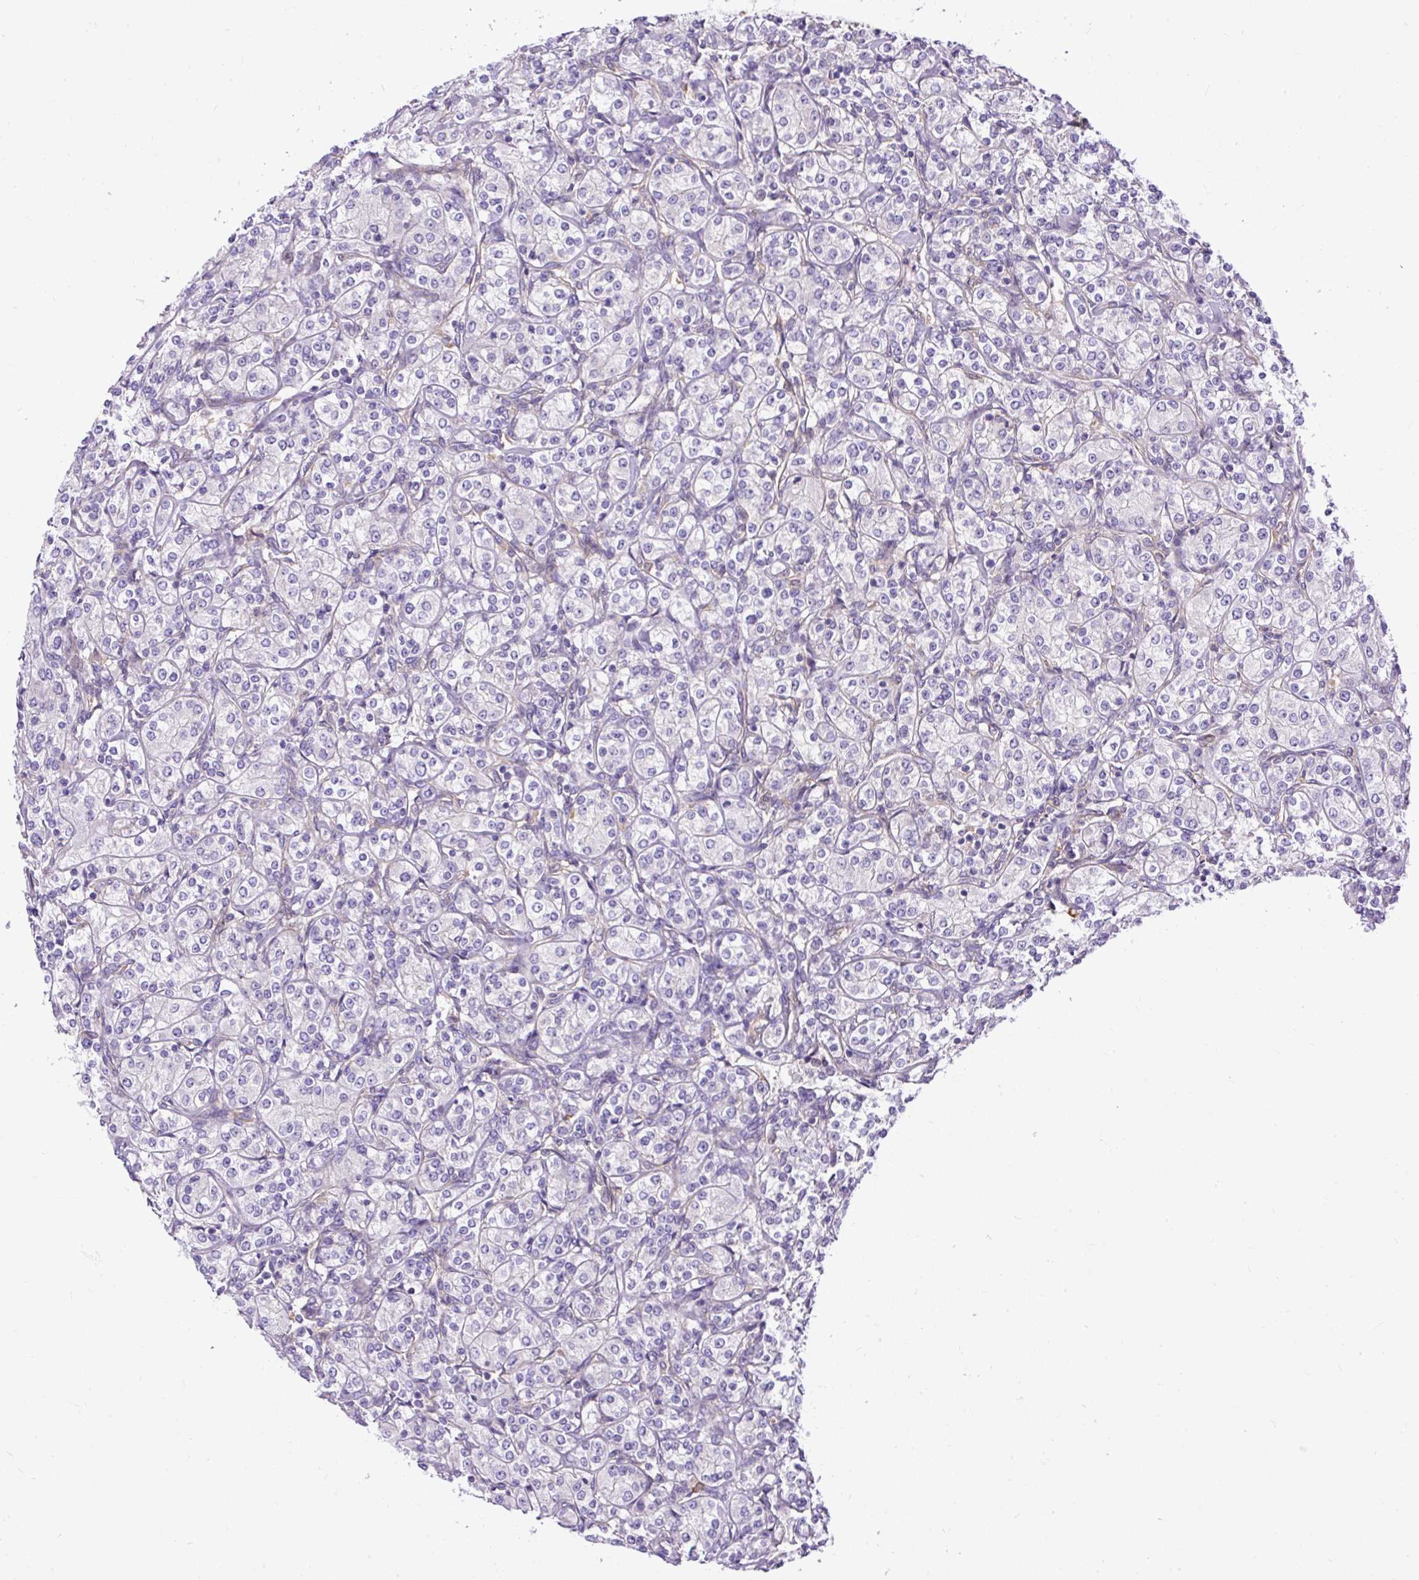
{"staining": {"intensity": "negative", "quantity": "none", "location": "none"}, "tissue": "renal cancer", "cell_type": "Tumor cells", "image_type": "cancer", "snomed": [{"axis": "morphology", "description": "Adenocarcinoma, NOS"}, {"axis": "topography", "description": "Kidney"}], "caption": "Renal cancer was stained to show a protein in brown. There is no significant staining in tumor cells. (DAB immunohistochemistry (IHC), high magnification).", "gene": "MAP1S", "patient": {"sex": "male", "age": 77}}